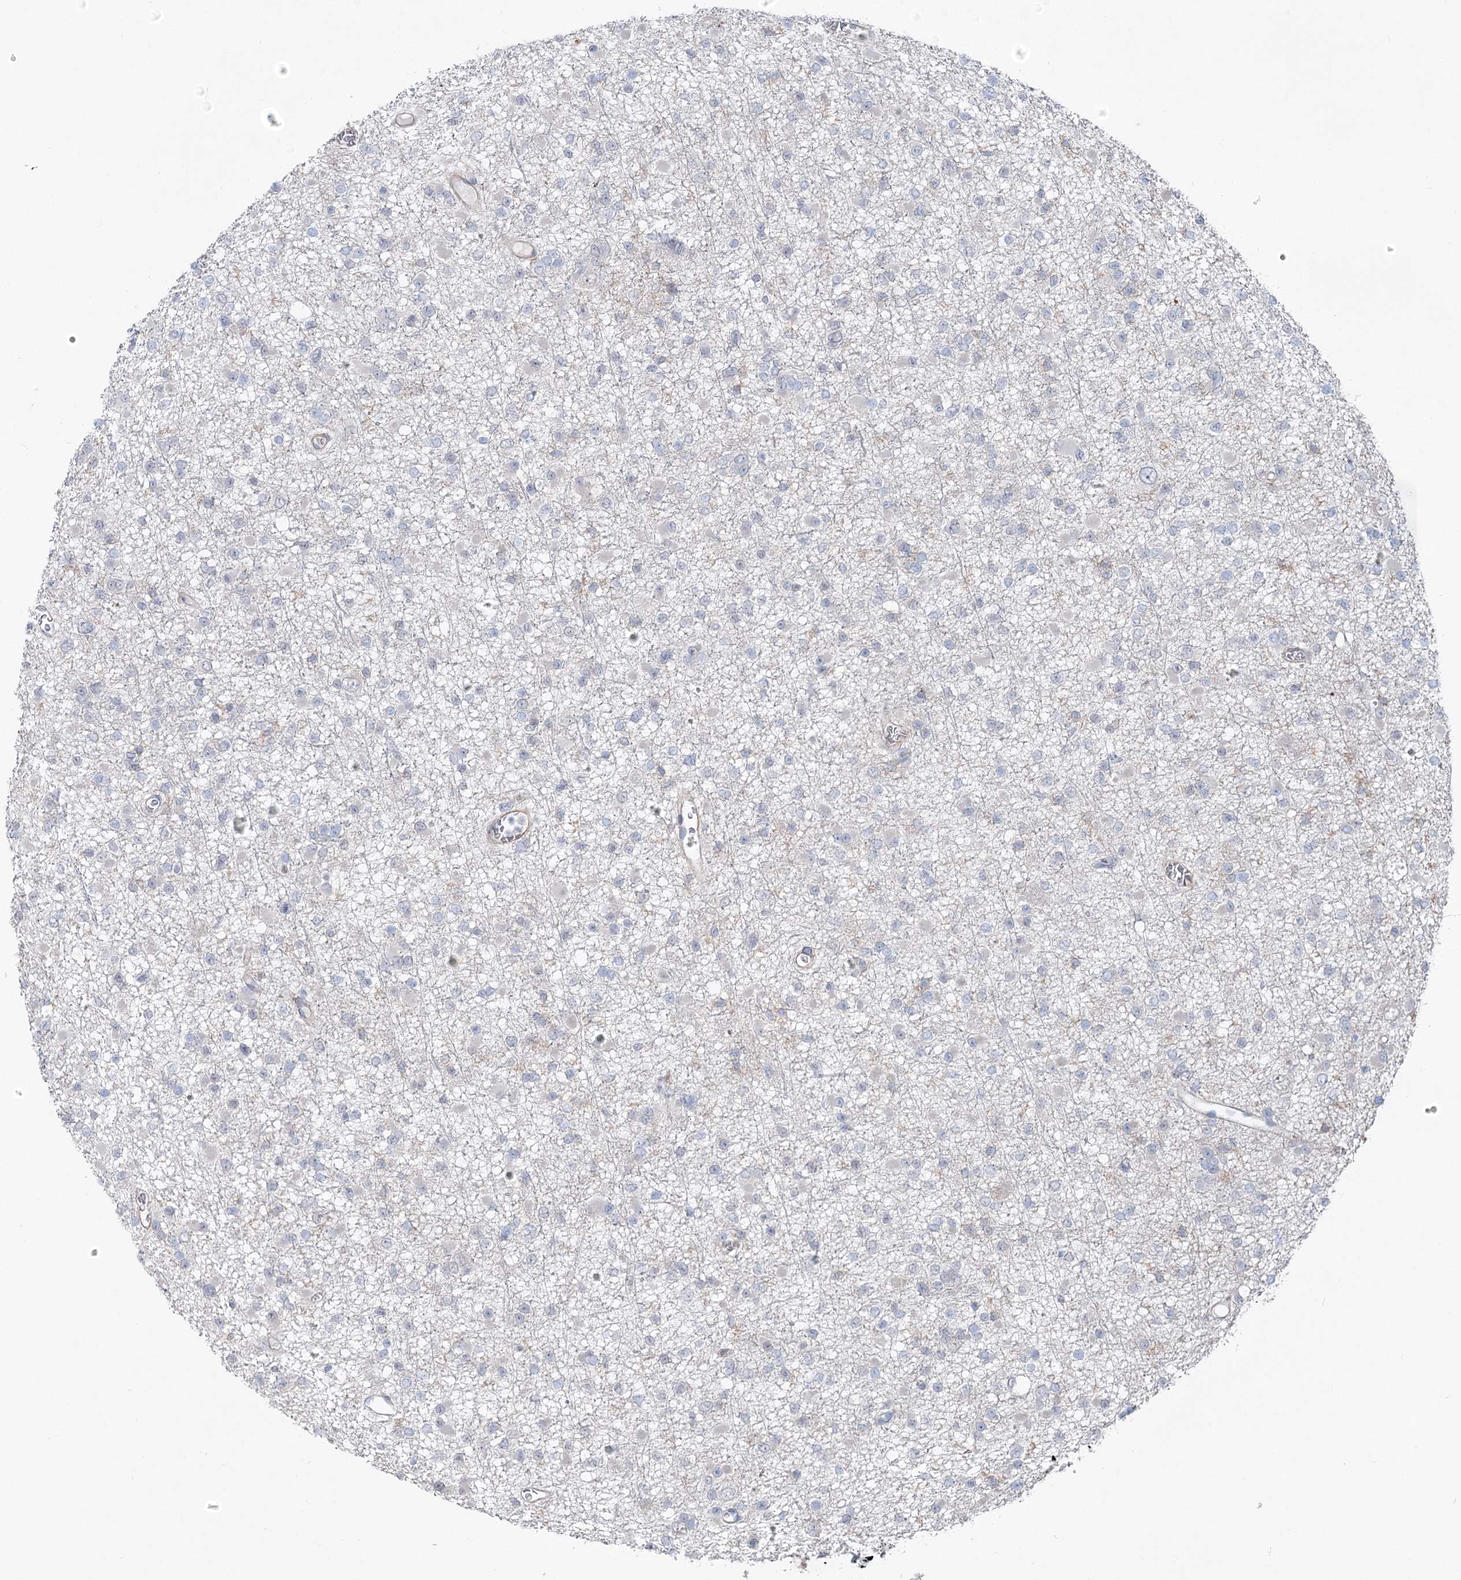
{"staining": {"intensity": "negative", "quantity": "none", "location": "none"}, "tissue": "glioma", "cell_type": "Tumor cells", "image_type": "cancer", "snomed": [{"axis": "morphology", "description": "Glioma, malignant, Low grade"}, {"axis": "topography", "description": "Brain"}], "caption": "An image of human malignant glioma (low-grade) is negative for staining in tumor cells.", "gene": "LARP1B", "patient": {"sex": "female", "age": 22}}